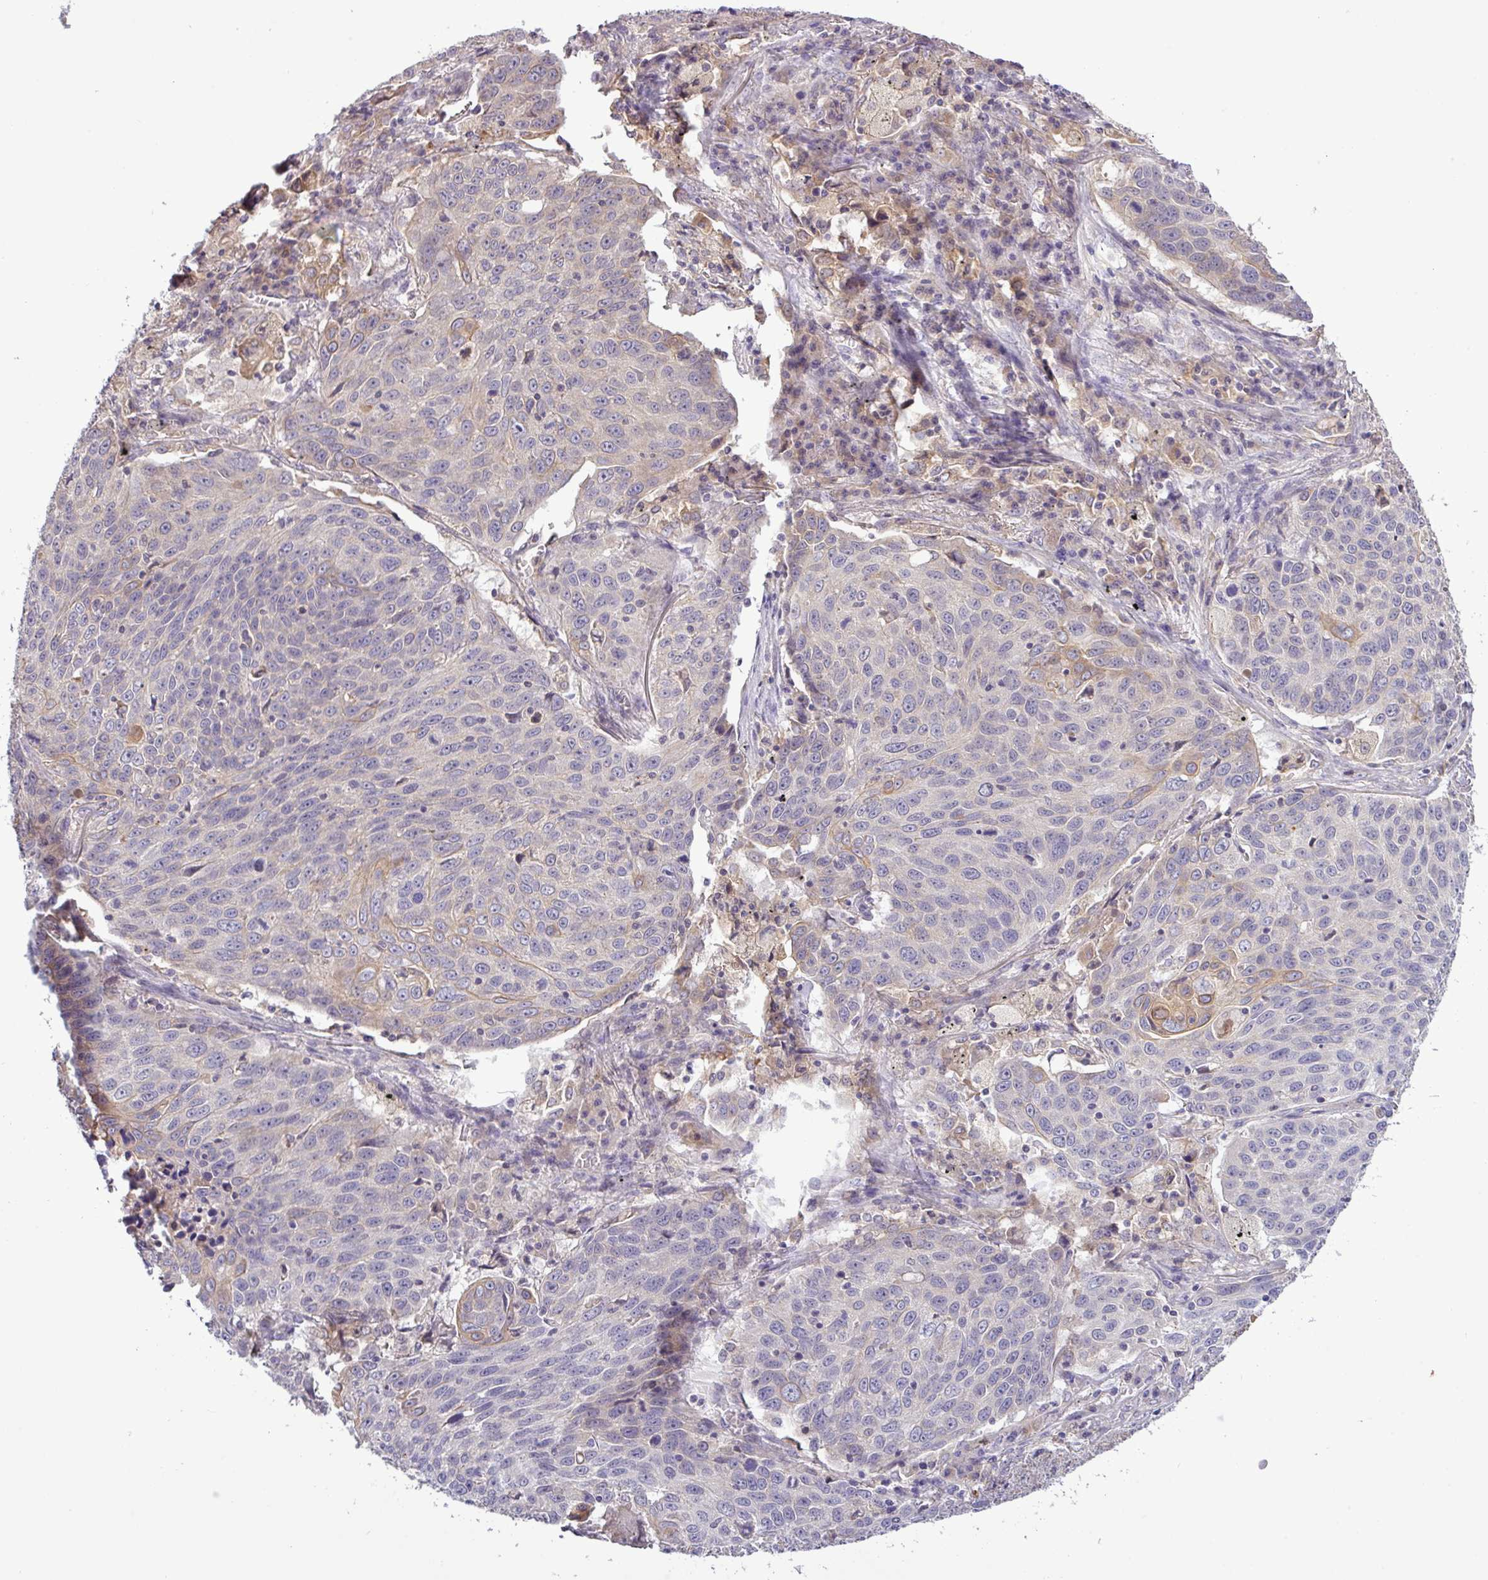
{"staining": {"intensity": "weak", "quantity": "<25%", "location": "cytoplasmic/membranous"}, "tissue": "lung cancer", "cell_type": "Tumor cells", "image_type": "cancer", "snomed": [{"axis": "morphology", "description": "Squamous cell carcinoma, NOS"}, {"axis": "topography", "description": "Lung"}], "caption": "IHC of human lung cancer exhibits no expression in tumor cells.", "gene": "TMEM62", "patient": {"sex": "male", "age": 78}}